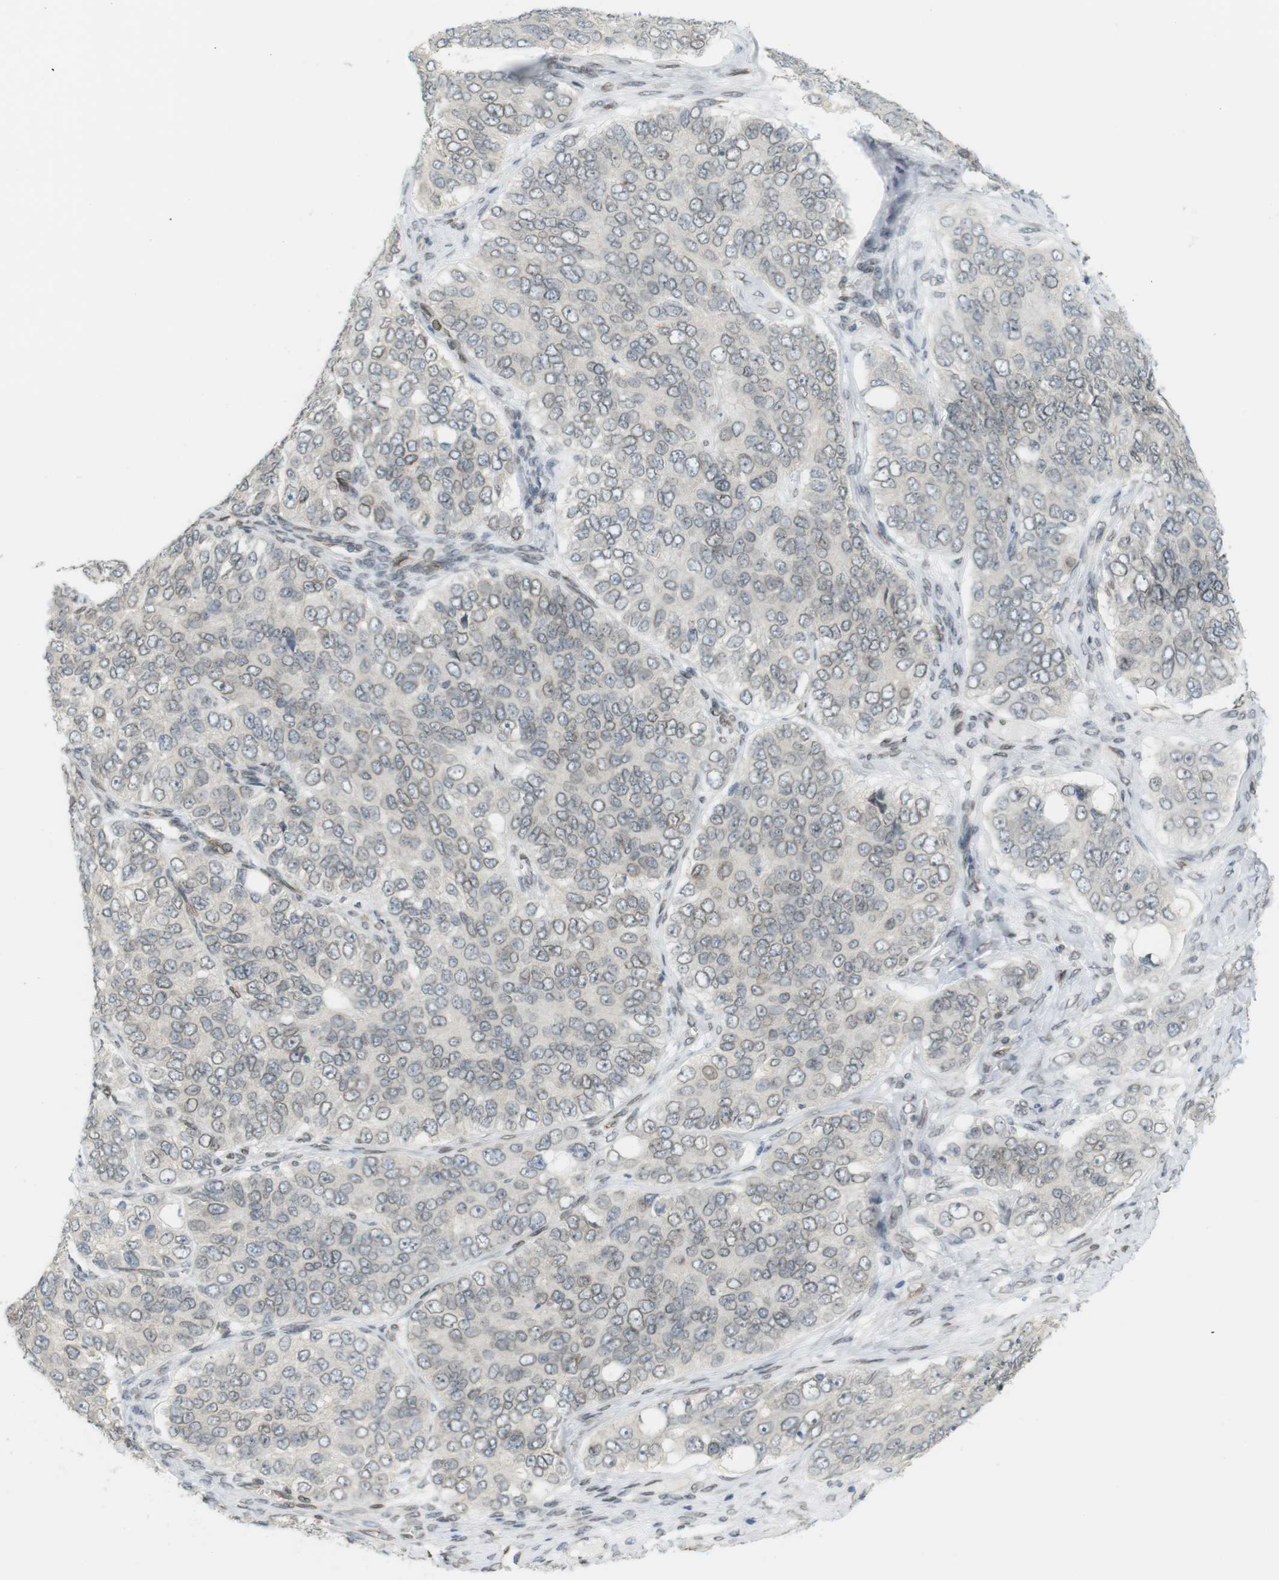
{"staining": {"intensity": "weak", "quantity": "25%-75%", "location": "cytoplasmic/membranous,nuclear"}, "tissue": "ovarian cancer", "cell_type": "Tumor cells", "image_type": "cancer", "snomed": [{"axis": "morphology", "description": "Carcinoma, endometroid"}, {"axis": "topography", "description": "Ovary"}], "caption": "IHC of human ovarian cancer (endometroid carcinoma) demonstrates low levels of weak cytoplasmic/membranous and nuclear positivity in approximately 25%-75% of tumor cells.", "gene": "ARL6IP6", "patient": {"sex": "female", "age": 51}}